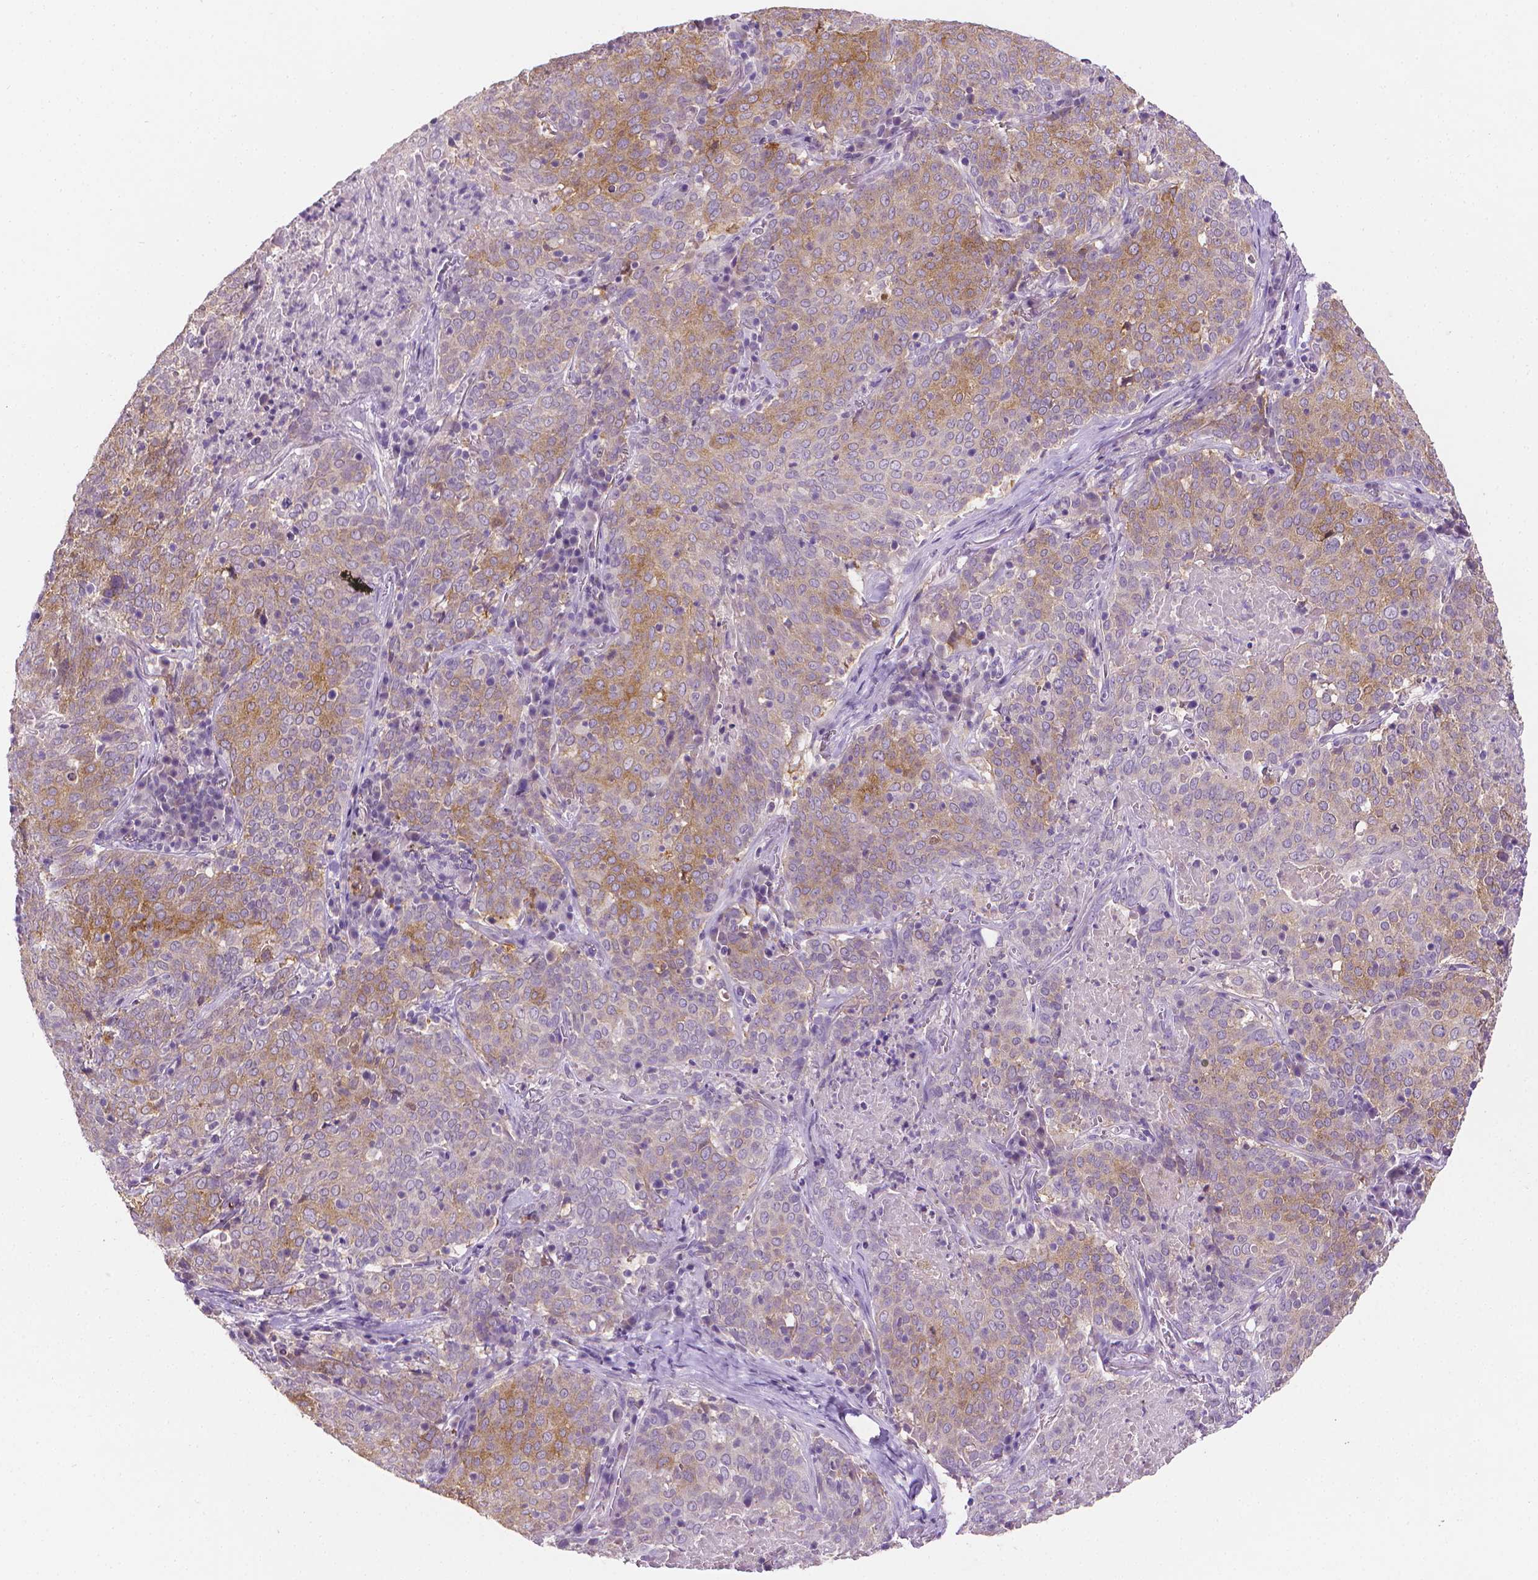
{"staining": {"intensity": "moderate", "quantity": "25%-75%", "location": "cytoplasmic/membranous"}, "tissue": "lung cancer", "cell_type": "Tumor cells", "image_type": "cancer", "snomed": [{"axis": "morphology", "description": "Squamous cell carcinoma, NOS"}, {"axis": "topography", "description": "Lung"}], "caption": "A brown stain highlights moderate cytoplasmic/membranous positivity of a protein in human lung squamous cell carcinoma tumor cells.", "gene": "FASN", "patient": {"sex": "male", "age": 82}}